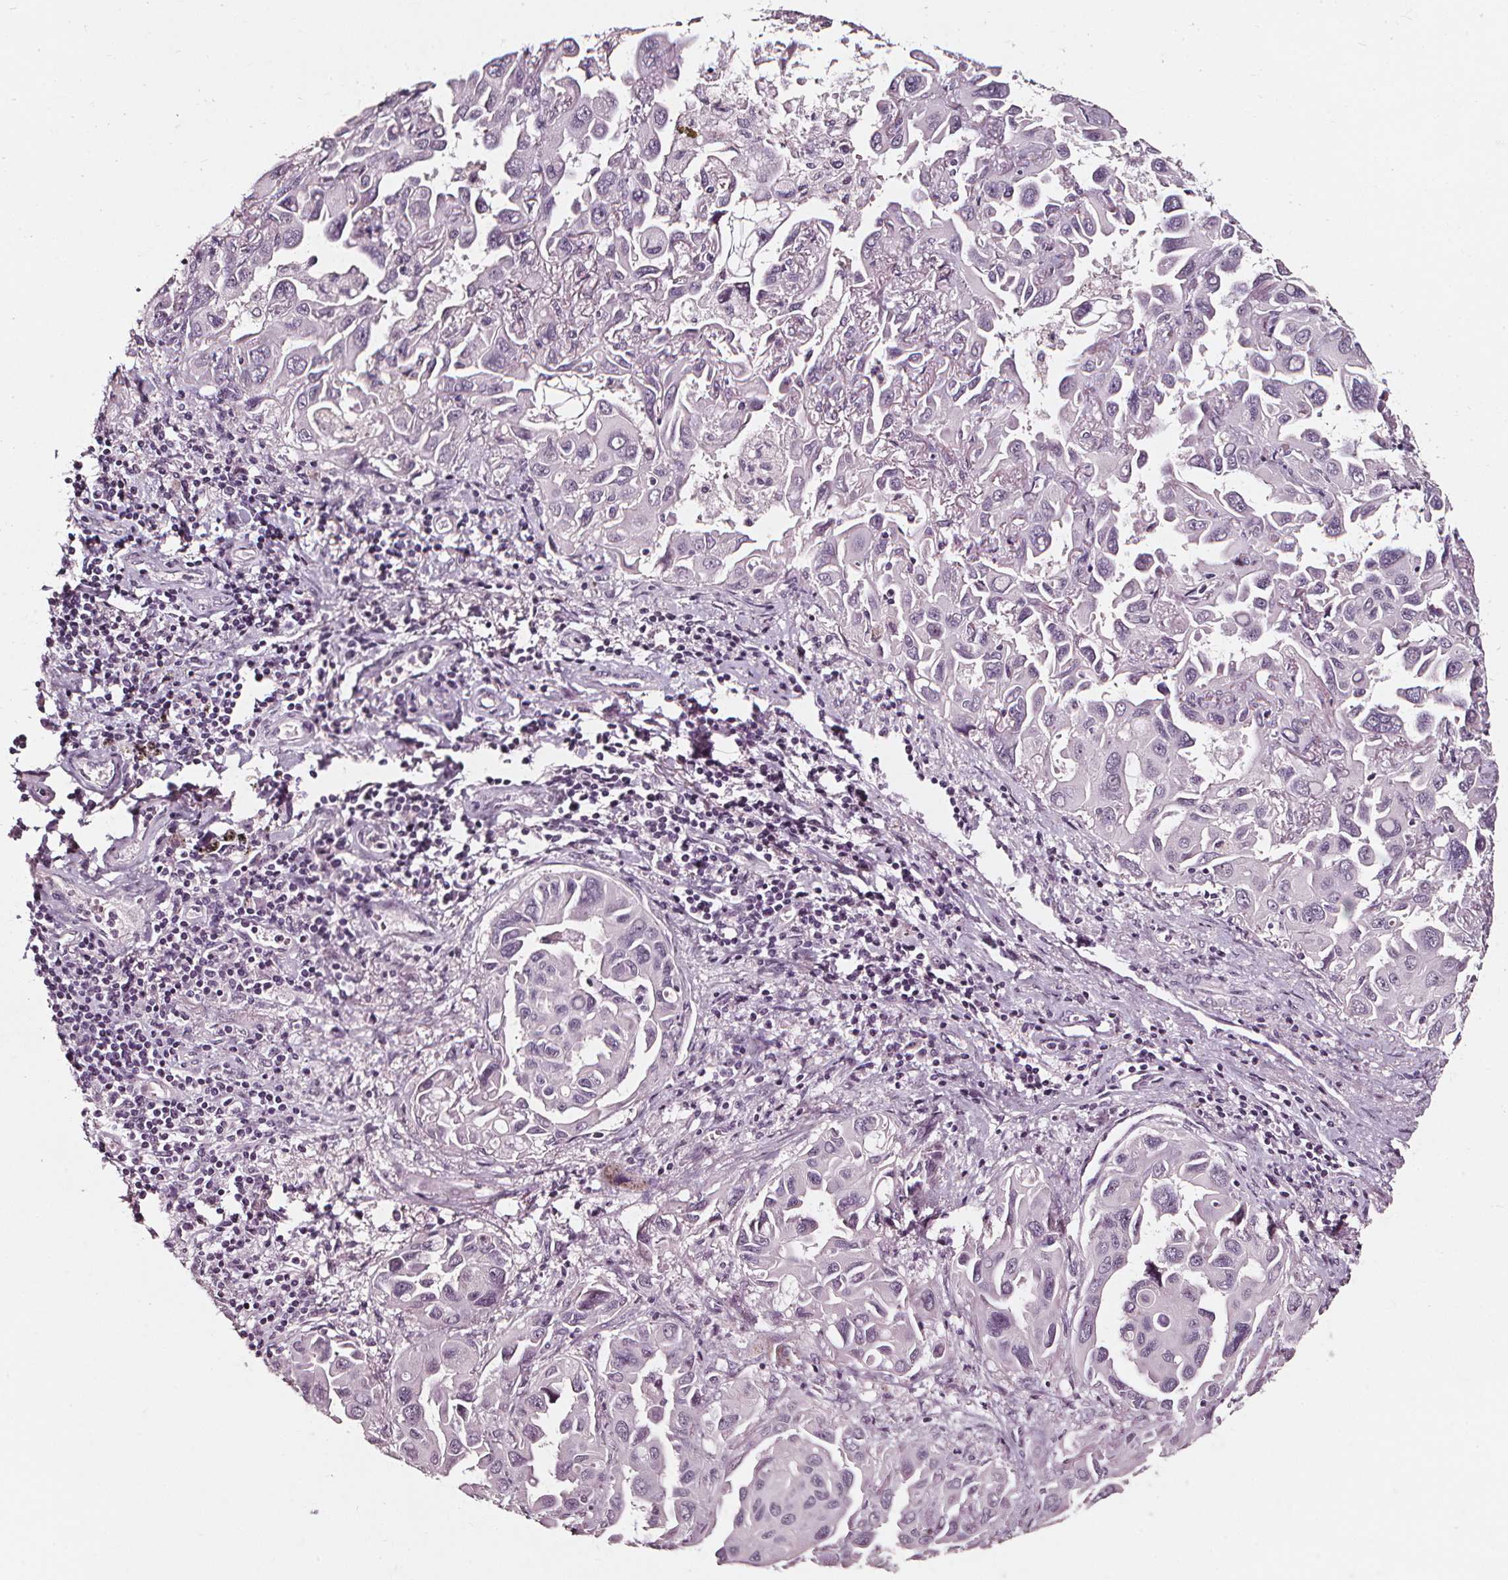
{"staining": {"intensity": "negative", "quantity": "none", "location": "none"}, "tissue": "lung cancer", "cell_type": "Tumor cells", "image_type": "cancer", "snomed": [{"axis": "morphology", "description": "Adenocarcinoma, NOS"}, {"axis": "topography", "description": "Lung"}], "caption": "The IHC histopathology image has no significant staining in tumor cells of lung cancer (adenocarcinoma) tissue.", "gene": "DEFA5", "patient": {"sex": "male", "age": 64}}